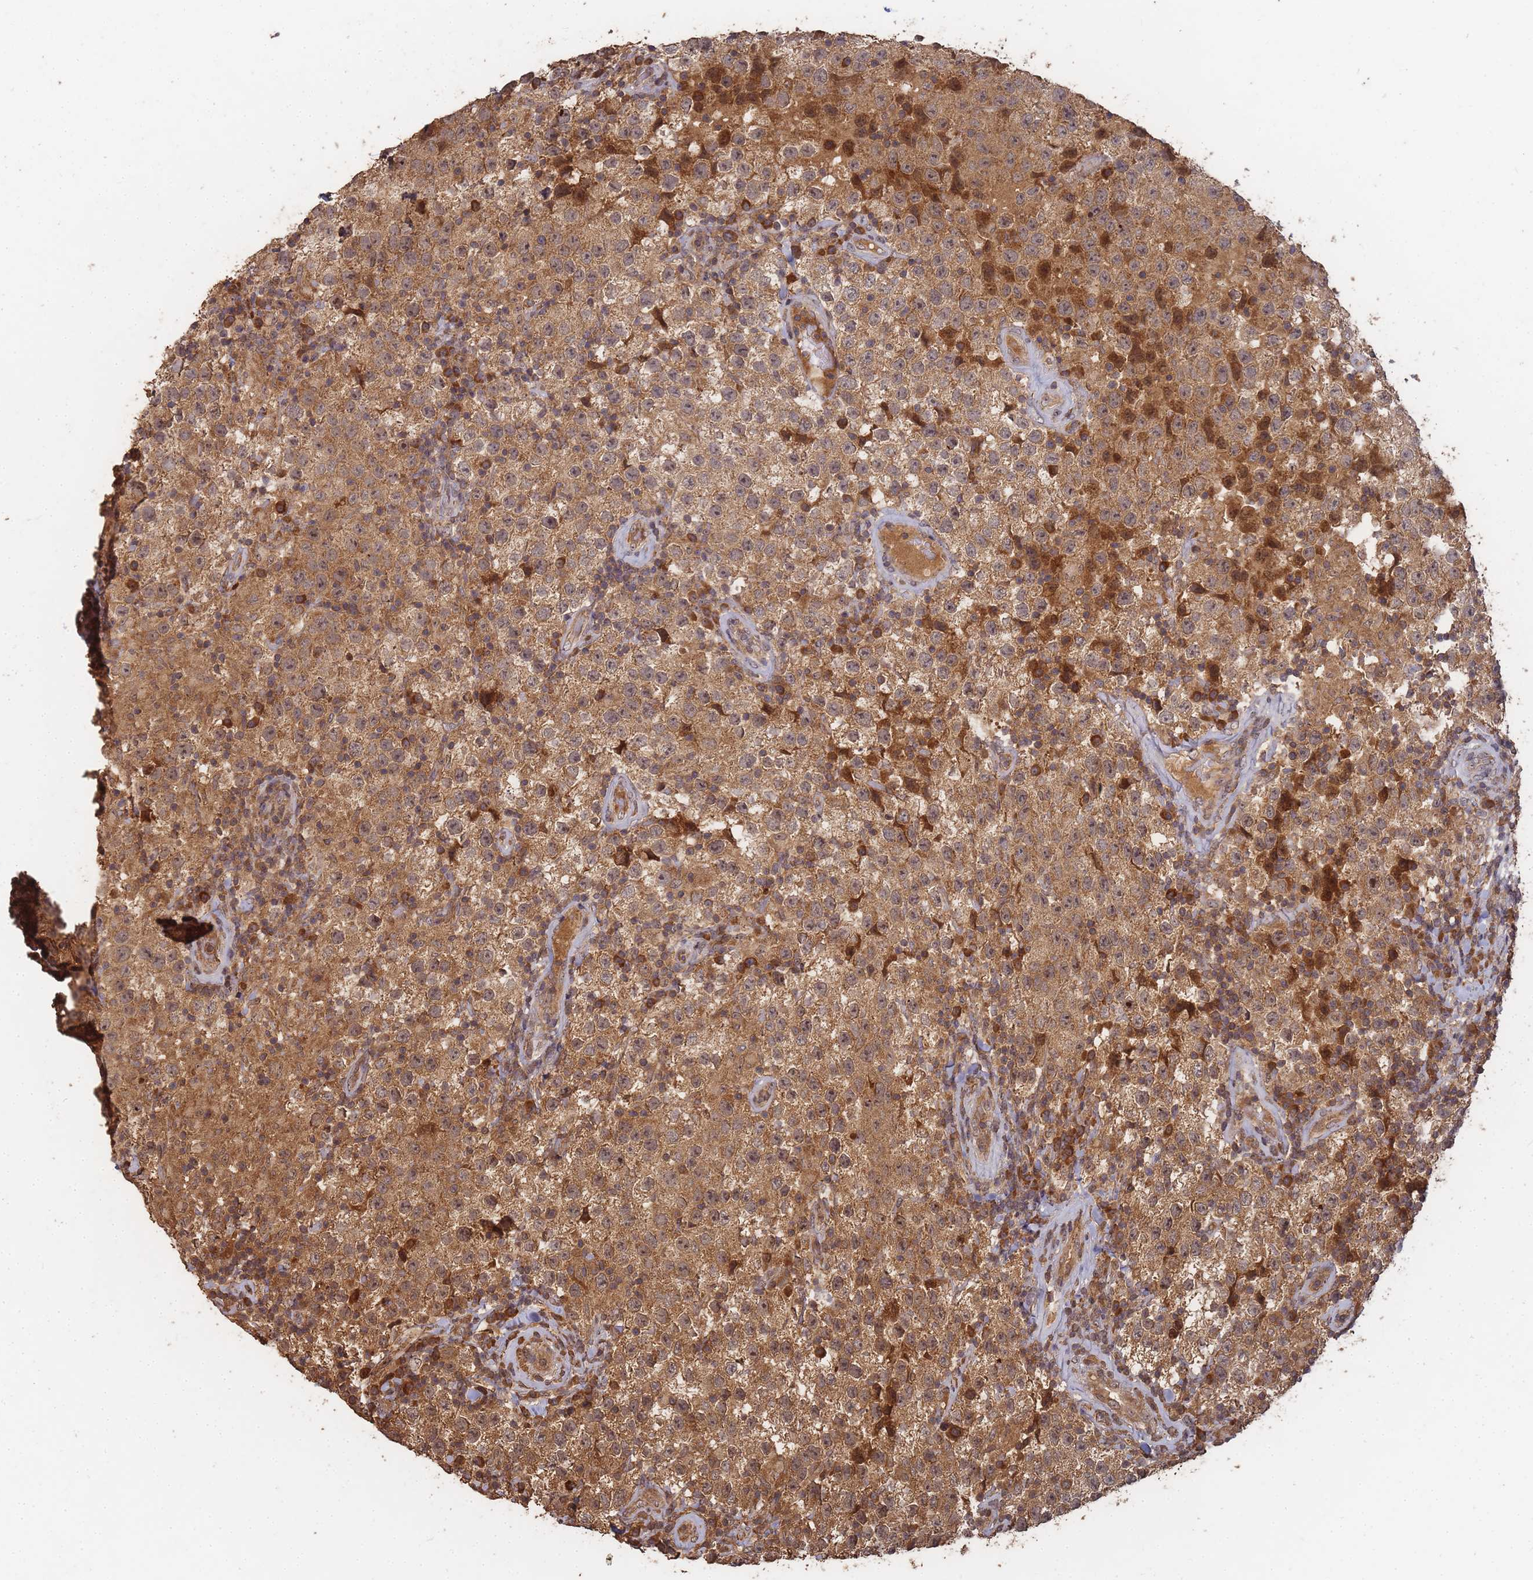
{"staining": {"intensity": "moderate", "quantity": ">75%", "location": "cytoplasmic/membranous,nuclear"}, "tissue": "testis cancer", "cell_type": "Tumor cells", "image_type": "cancer", "snomed": [{"axis": "morphology", "description": "Seminoma, NOS"}, {"axis": "morphology", "description": "Carcinoma, Embryonal, NOS"}, {"axis": "topography", "description": "Testis"}], "caption": "Immunohistochemistry (DAB) staining of human testis cancer exhibits moderate cytoplasmic/membranous and nuclear protein expression in about >75% of tumor cells.", "gene": "ALKBH1", "patient": {"sex": "male", "age": 41}}